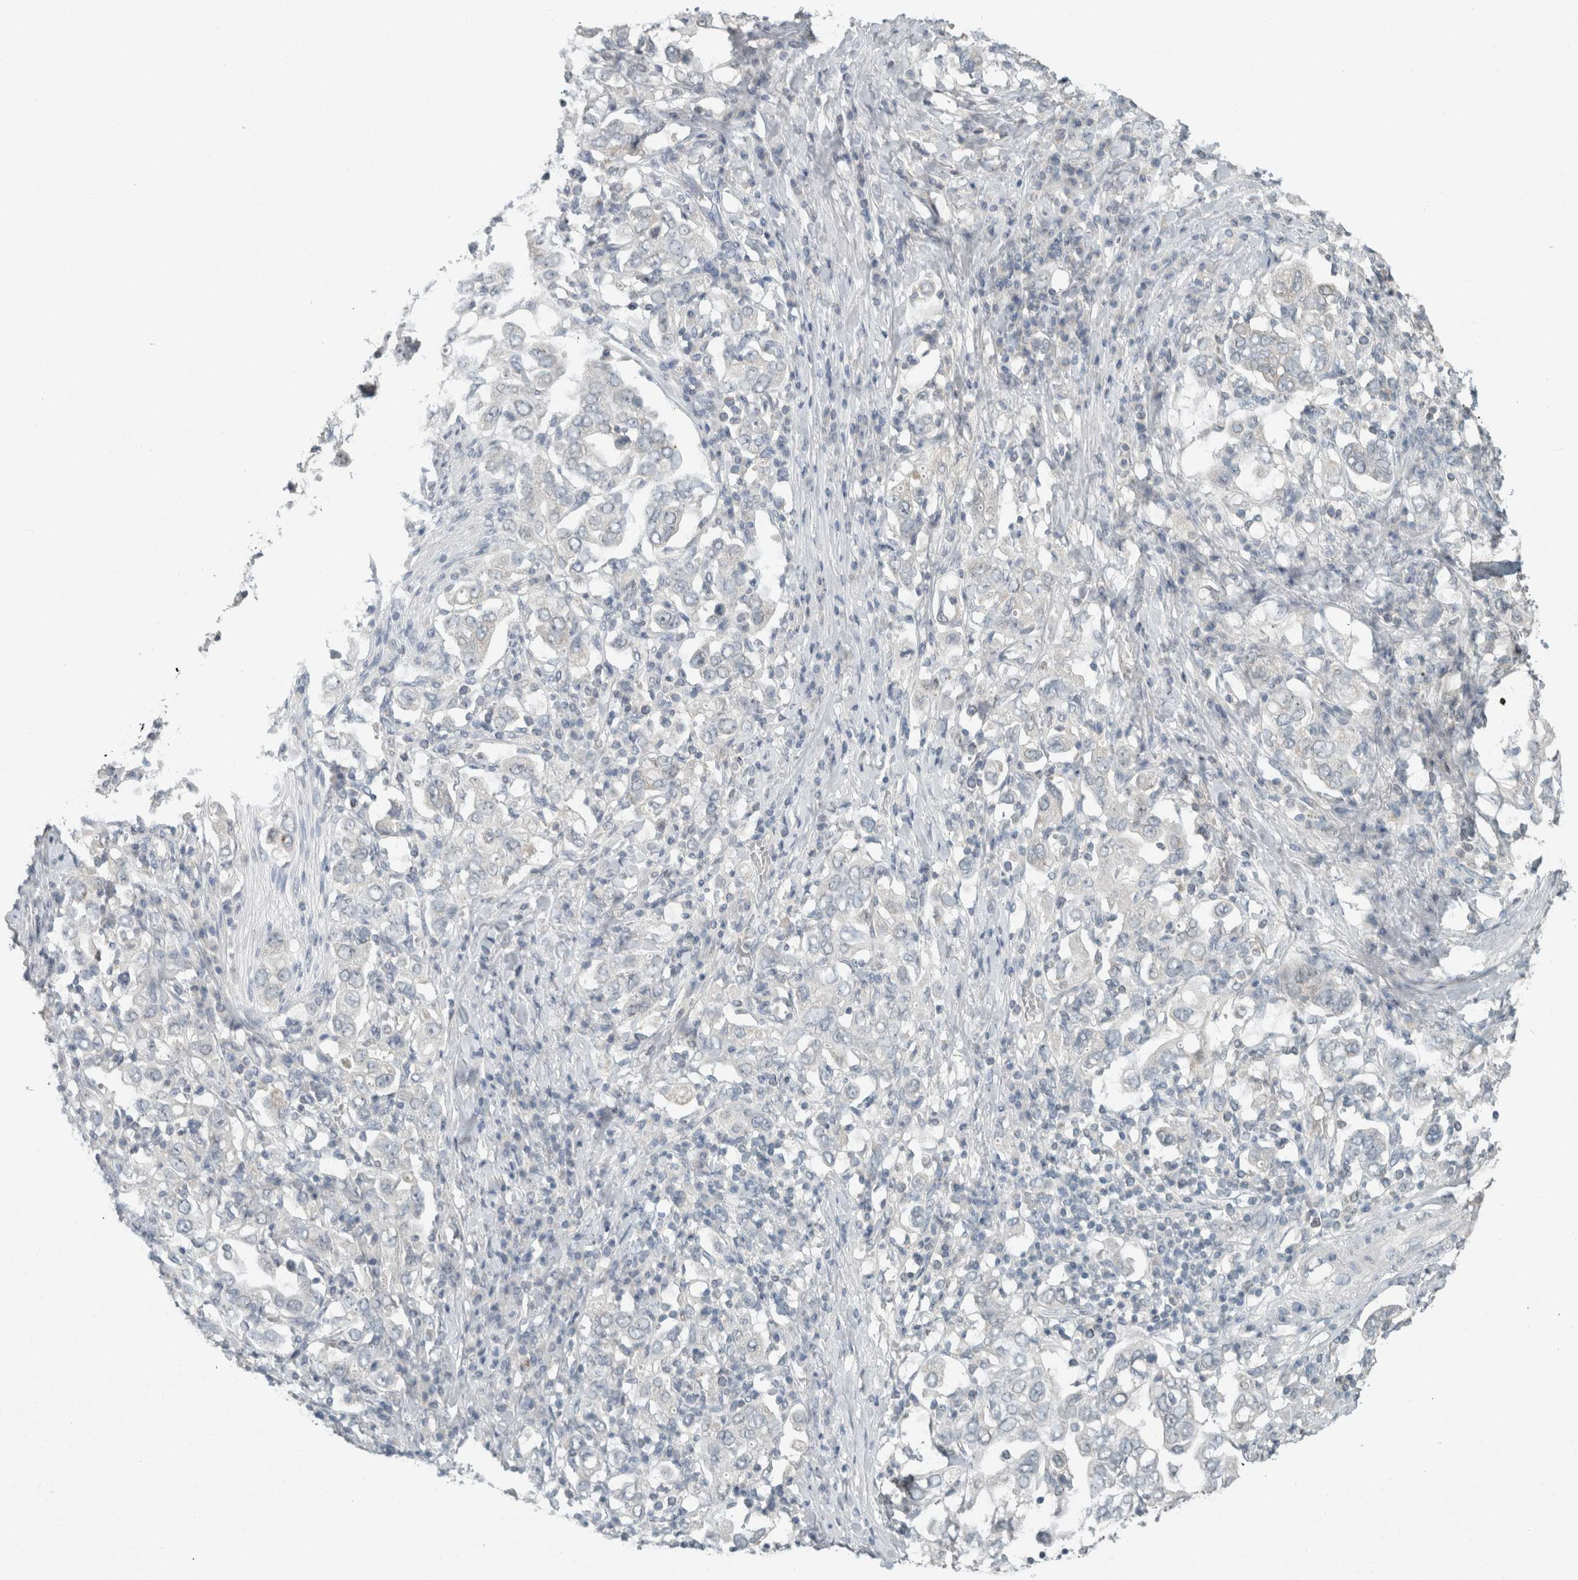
{"staining": {"intensity": "negative", "quantity": "none", "location": "none"}, "tissue": "stomach cancer", "cell_type": "Tumor cells", "image_type": "cancer", "snomed": [{"axis": "morphology", "description": "Adenocarcinoma, NOS"}, {"axis": "topography", "description": "Stomach, upper"}], "caption": "Image shows no significant protein positivity in tumor cells of adenocarcinoma (stomach).", "gene": "TRIT1", "patient": {"sex": "male", "age": 62}}